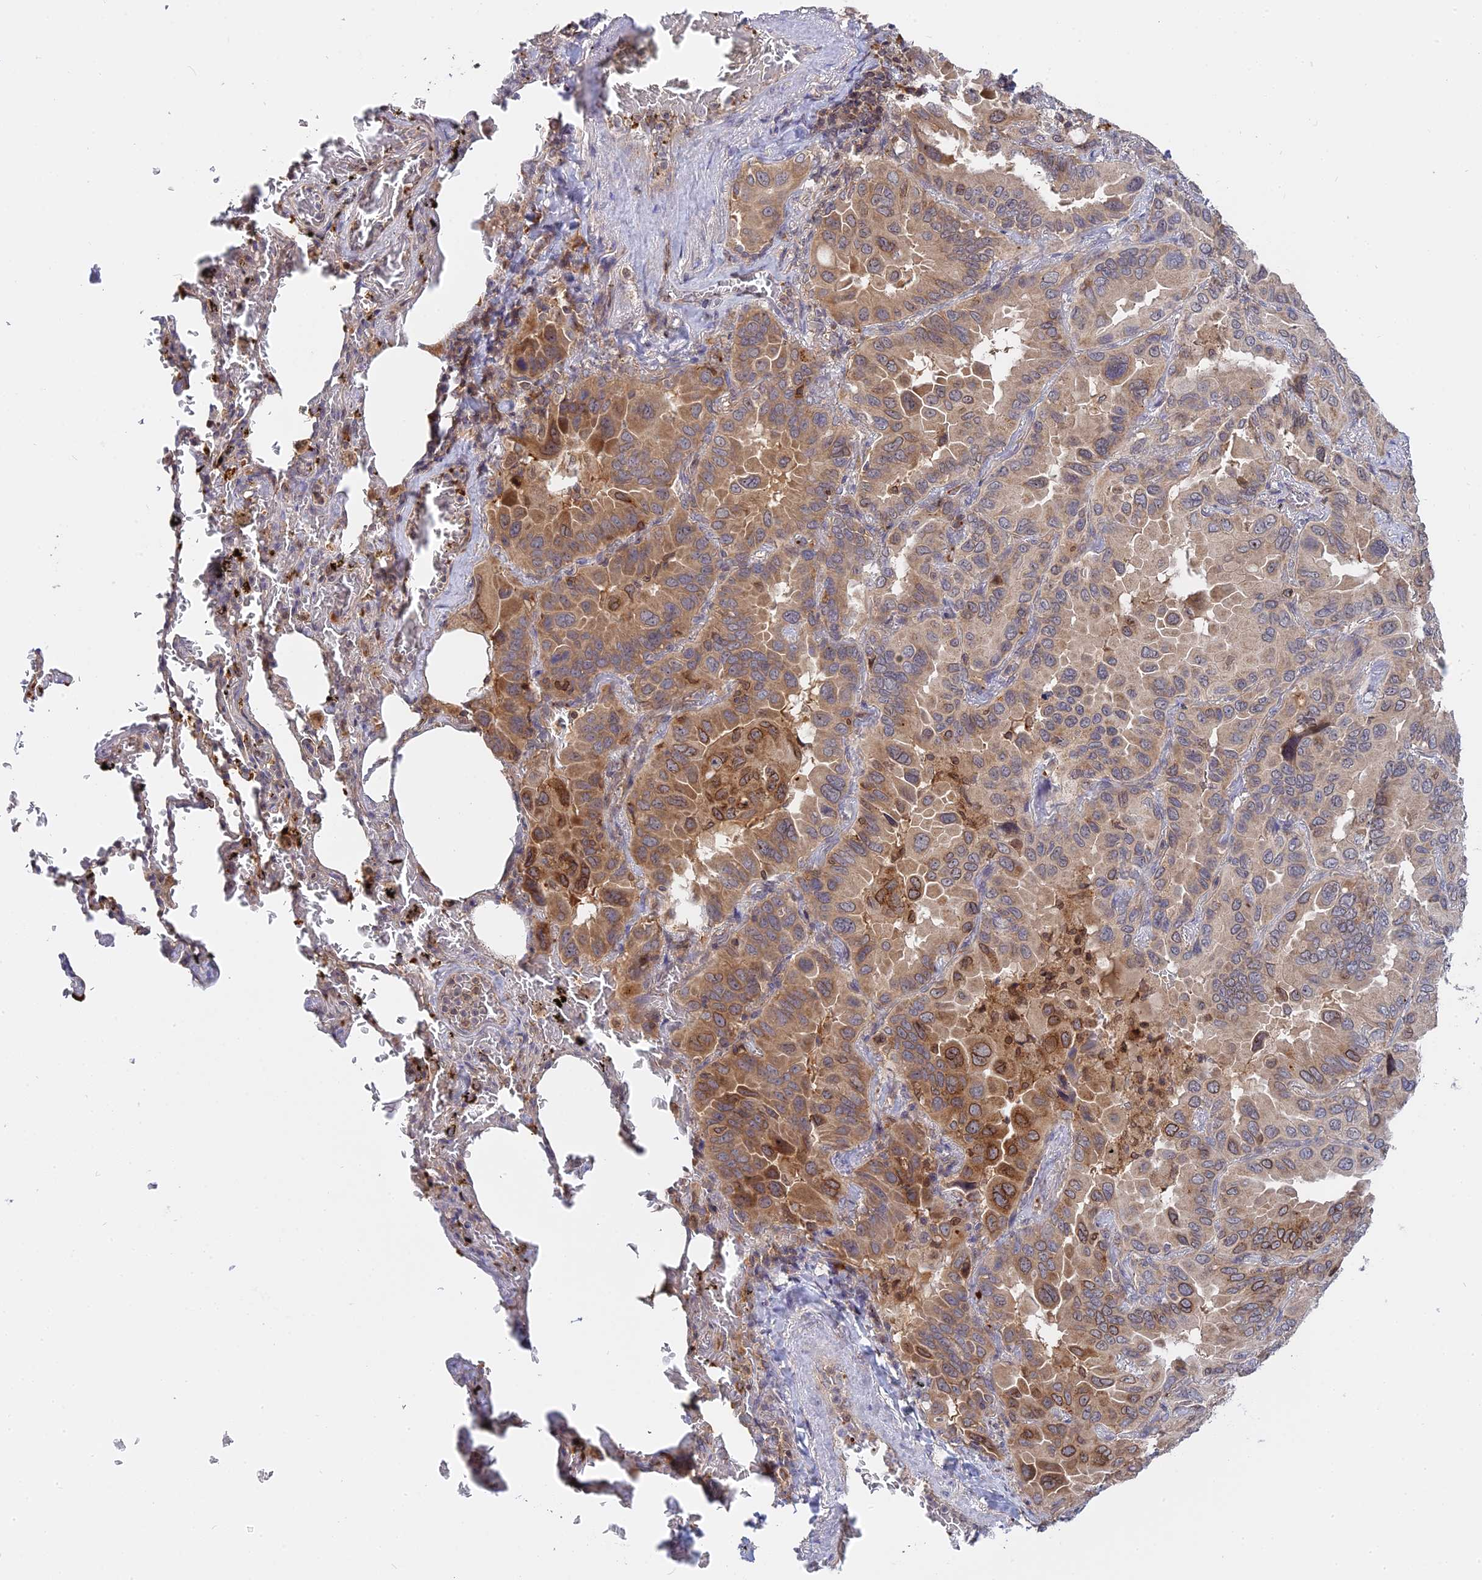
{"staining": {"intensity": "moderate", "quantity": "25%-75%", "location": "cytoplasmic/membranous"}, "tissue": "lung cancer", "cell_type": "Tumor cells", "image_type": "cancer", "snomed": [{"axis": "morphology", "description": "Adenocarcinoma, NOS"}, {"axis": "topography", "description": "Lung"}], "caption": "Adenocarcinoma (lung) tissue reveals moderate cytoplasmic/membranous expression in approximately 25%-75% of tumor cells (DAB (3,3'-diaminobenzidine) IHC with brightfield microscopy, high magnification).", "gene": "IL21R", "patient": {"sex": "male", "age": 64}}